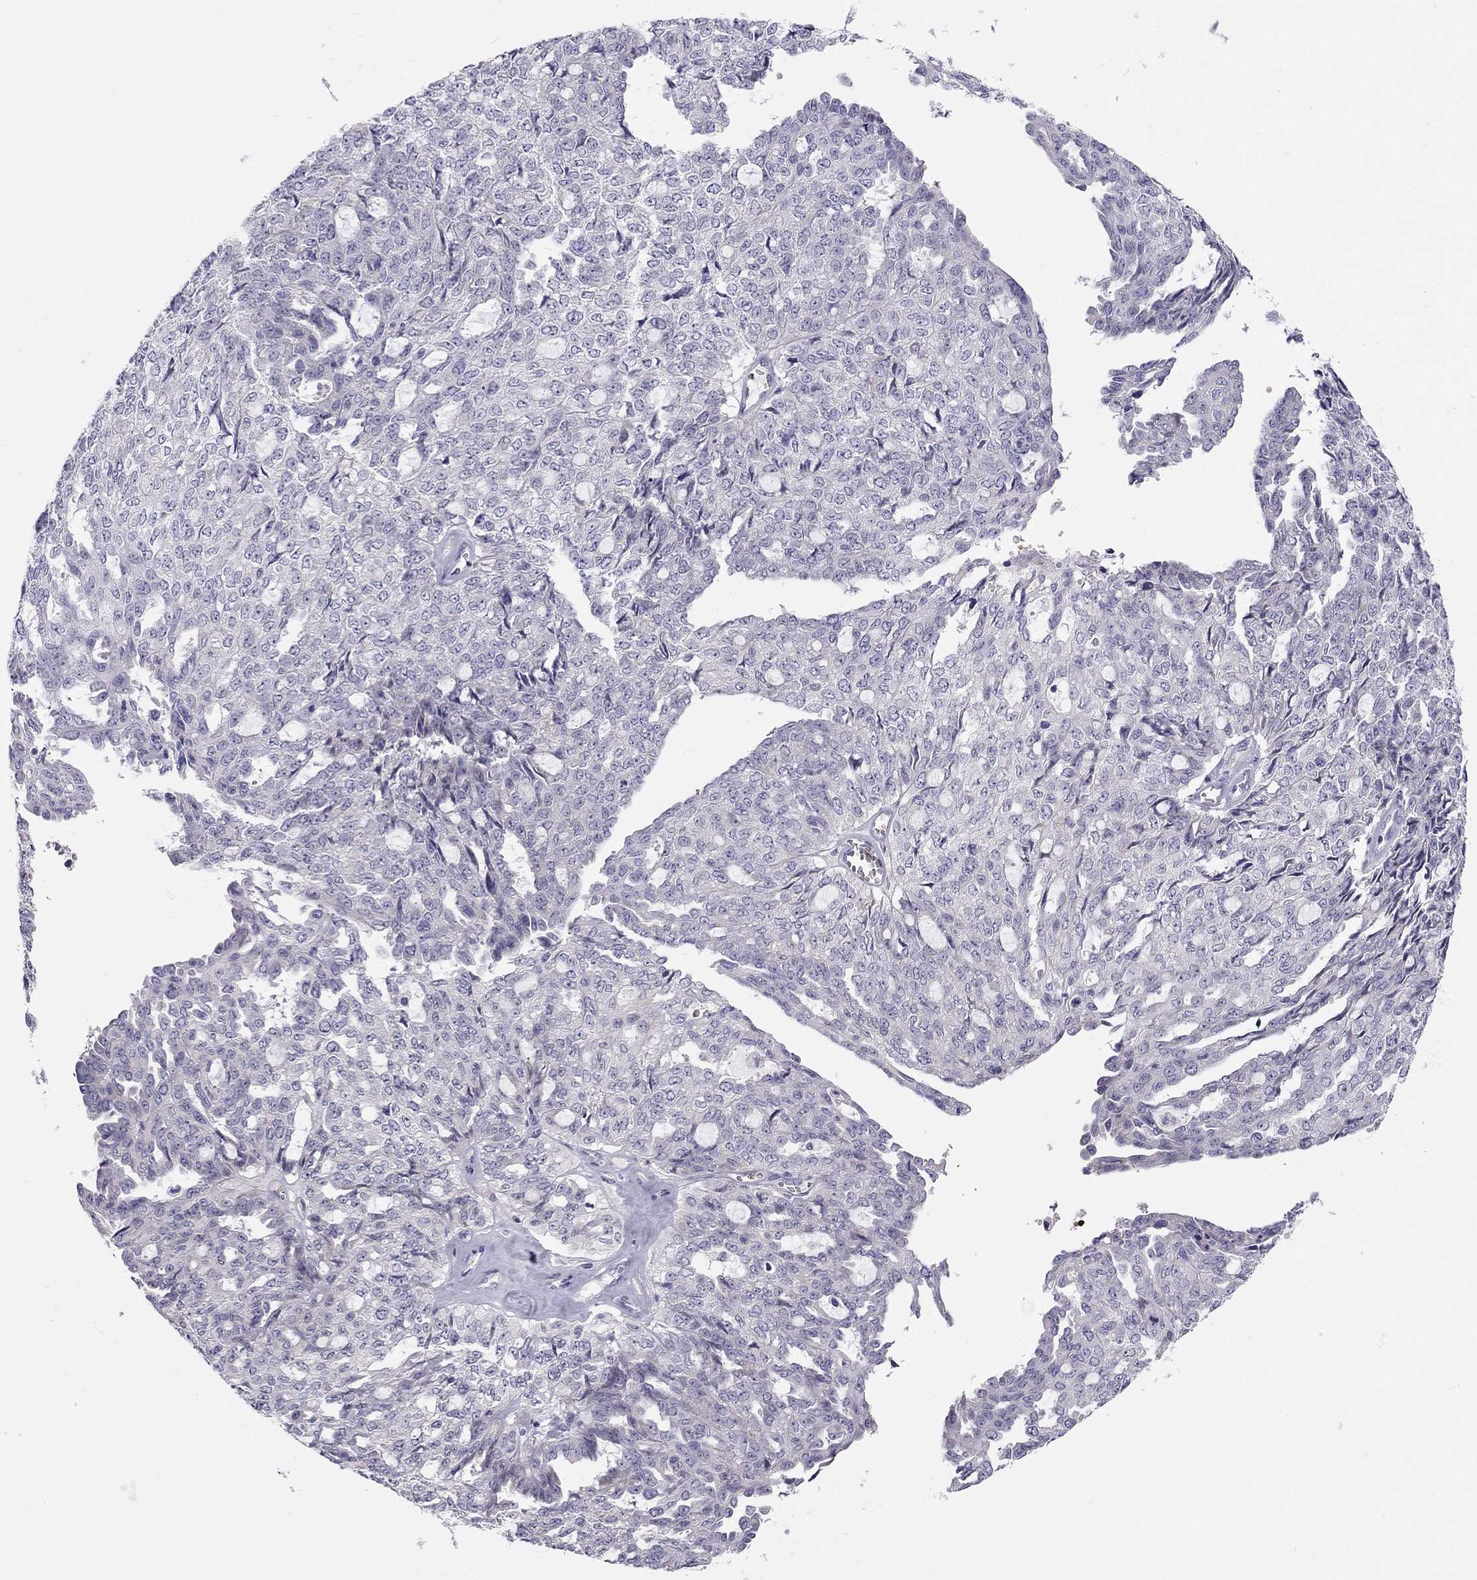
{"staining": {"intensity": "negative", "quantity": "none", "location": "none"}, "tissue": "ovarian cancer", "cell_type": "Tumor cells", "image_type": "cancer", "snomed": [{"axis": "morphology", "description": "Cystadenocarcinoma, serous, NOS"}, {"axis": "topography", "description": "Ovary"}], "caption": "Serous cystadenocarcinoma (ovarian) was stained to show a protein in brown. There is no significant staining in tumor cells.", "gene": "FRMD1", "patient": {"sex": "female", "age": 71}}